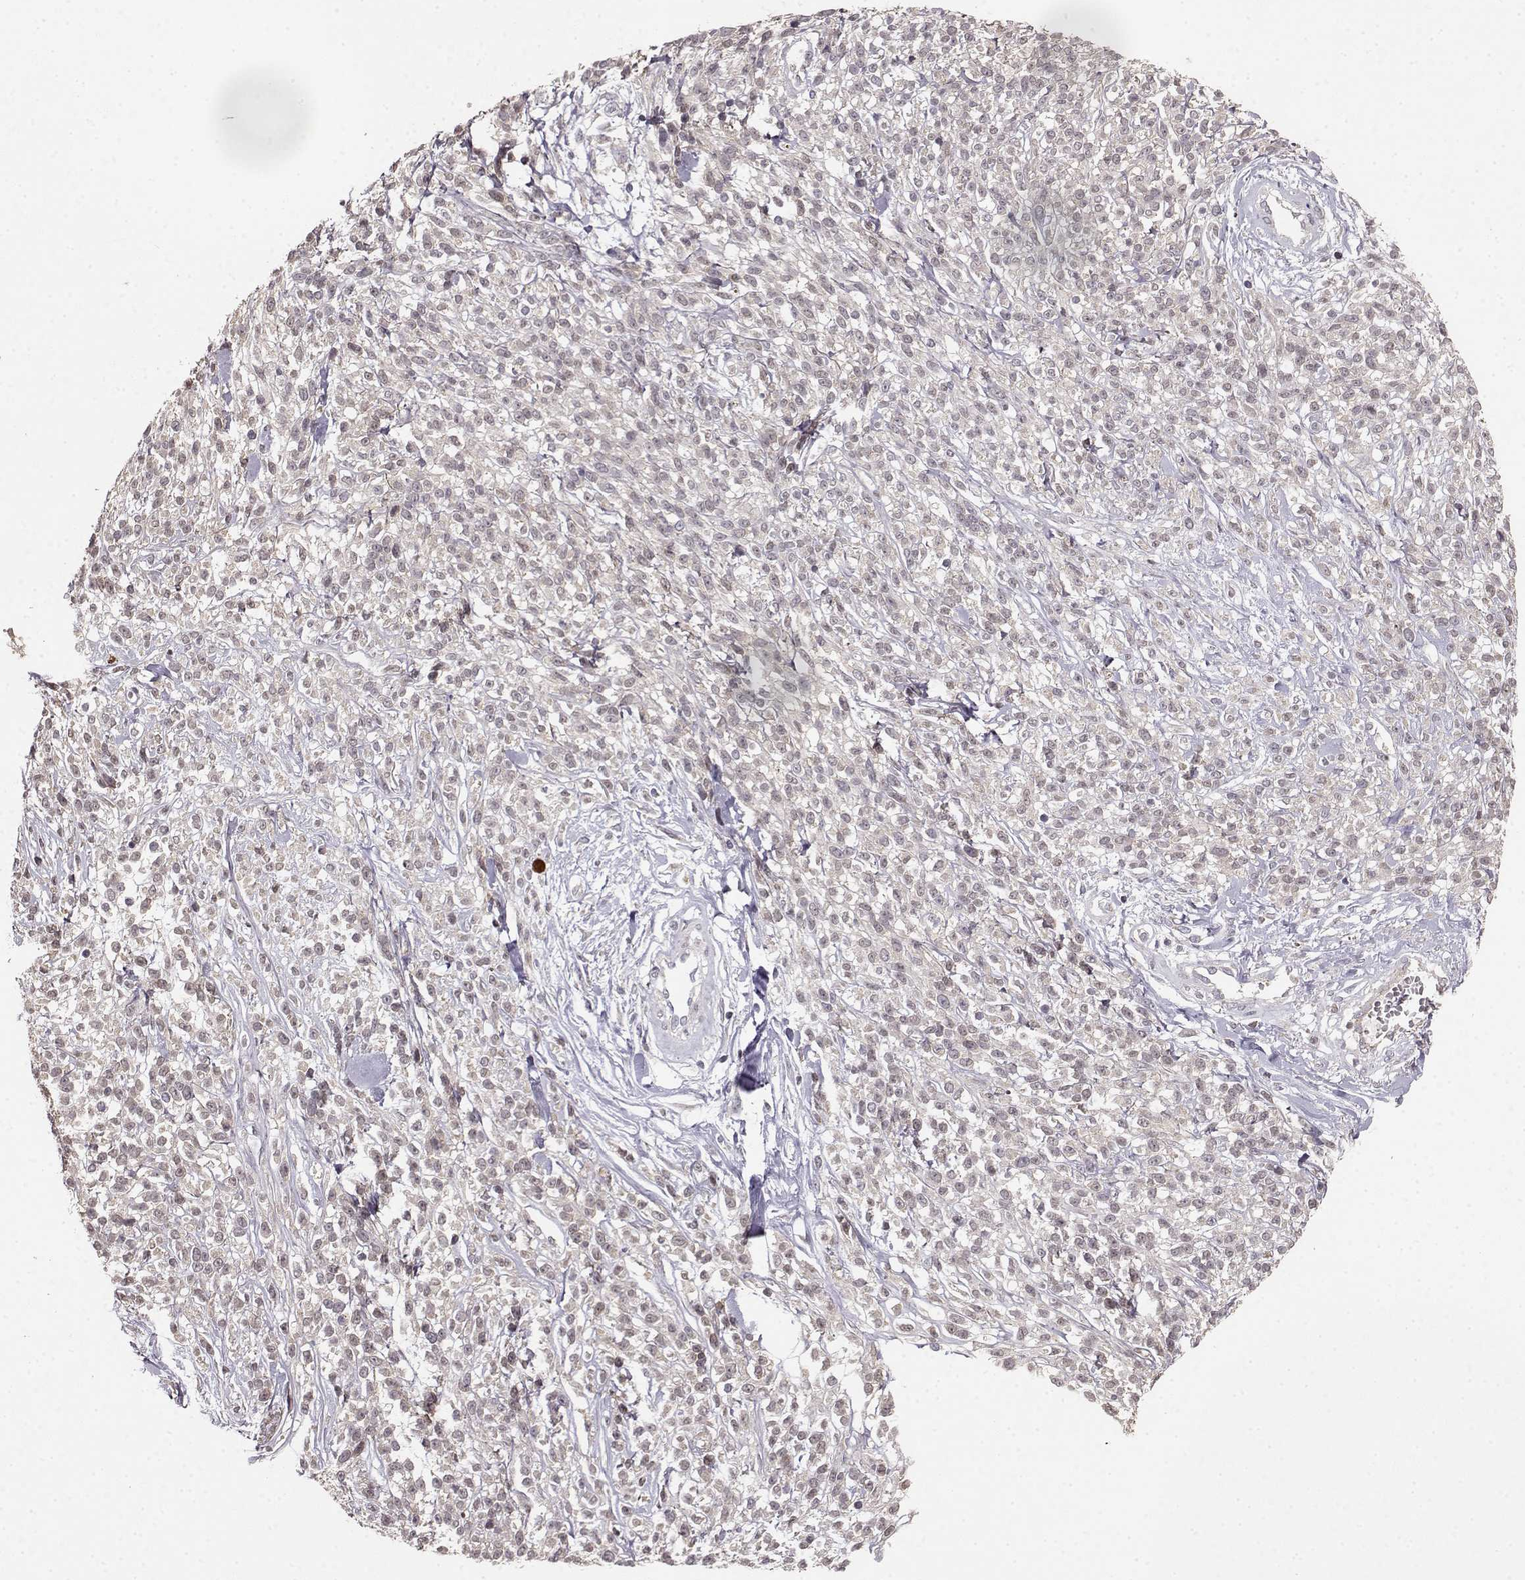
{"staining": {"intensity": "negative", "quantity": "none", "location": "none"}, "tissue": "melanoma", "cell_type": "Tumor cells", "image_type": "cancer", "snomed": [{"axis": "morphology", "description": "Malignant melanoma, NOS"}, {"axis": "topography", "description": "Skin"}, {"axis": "topography", "description": "Skin of trunk"}], "caption": "High magnification brightfield microscopy of malignant melanoma stained with DAB (3,3'-diaminobenzidine) (brown) and counterstained with hematoxylin (blue): tumor cells show no significant positivity. The staining is performed using DAB (3,3'-diaminobenzidine) brown chromogen with nuclei counter-stained in using hematoxylin.", "gene": "BACH2", "patient": {"sex": "male", "age": 74}}